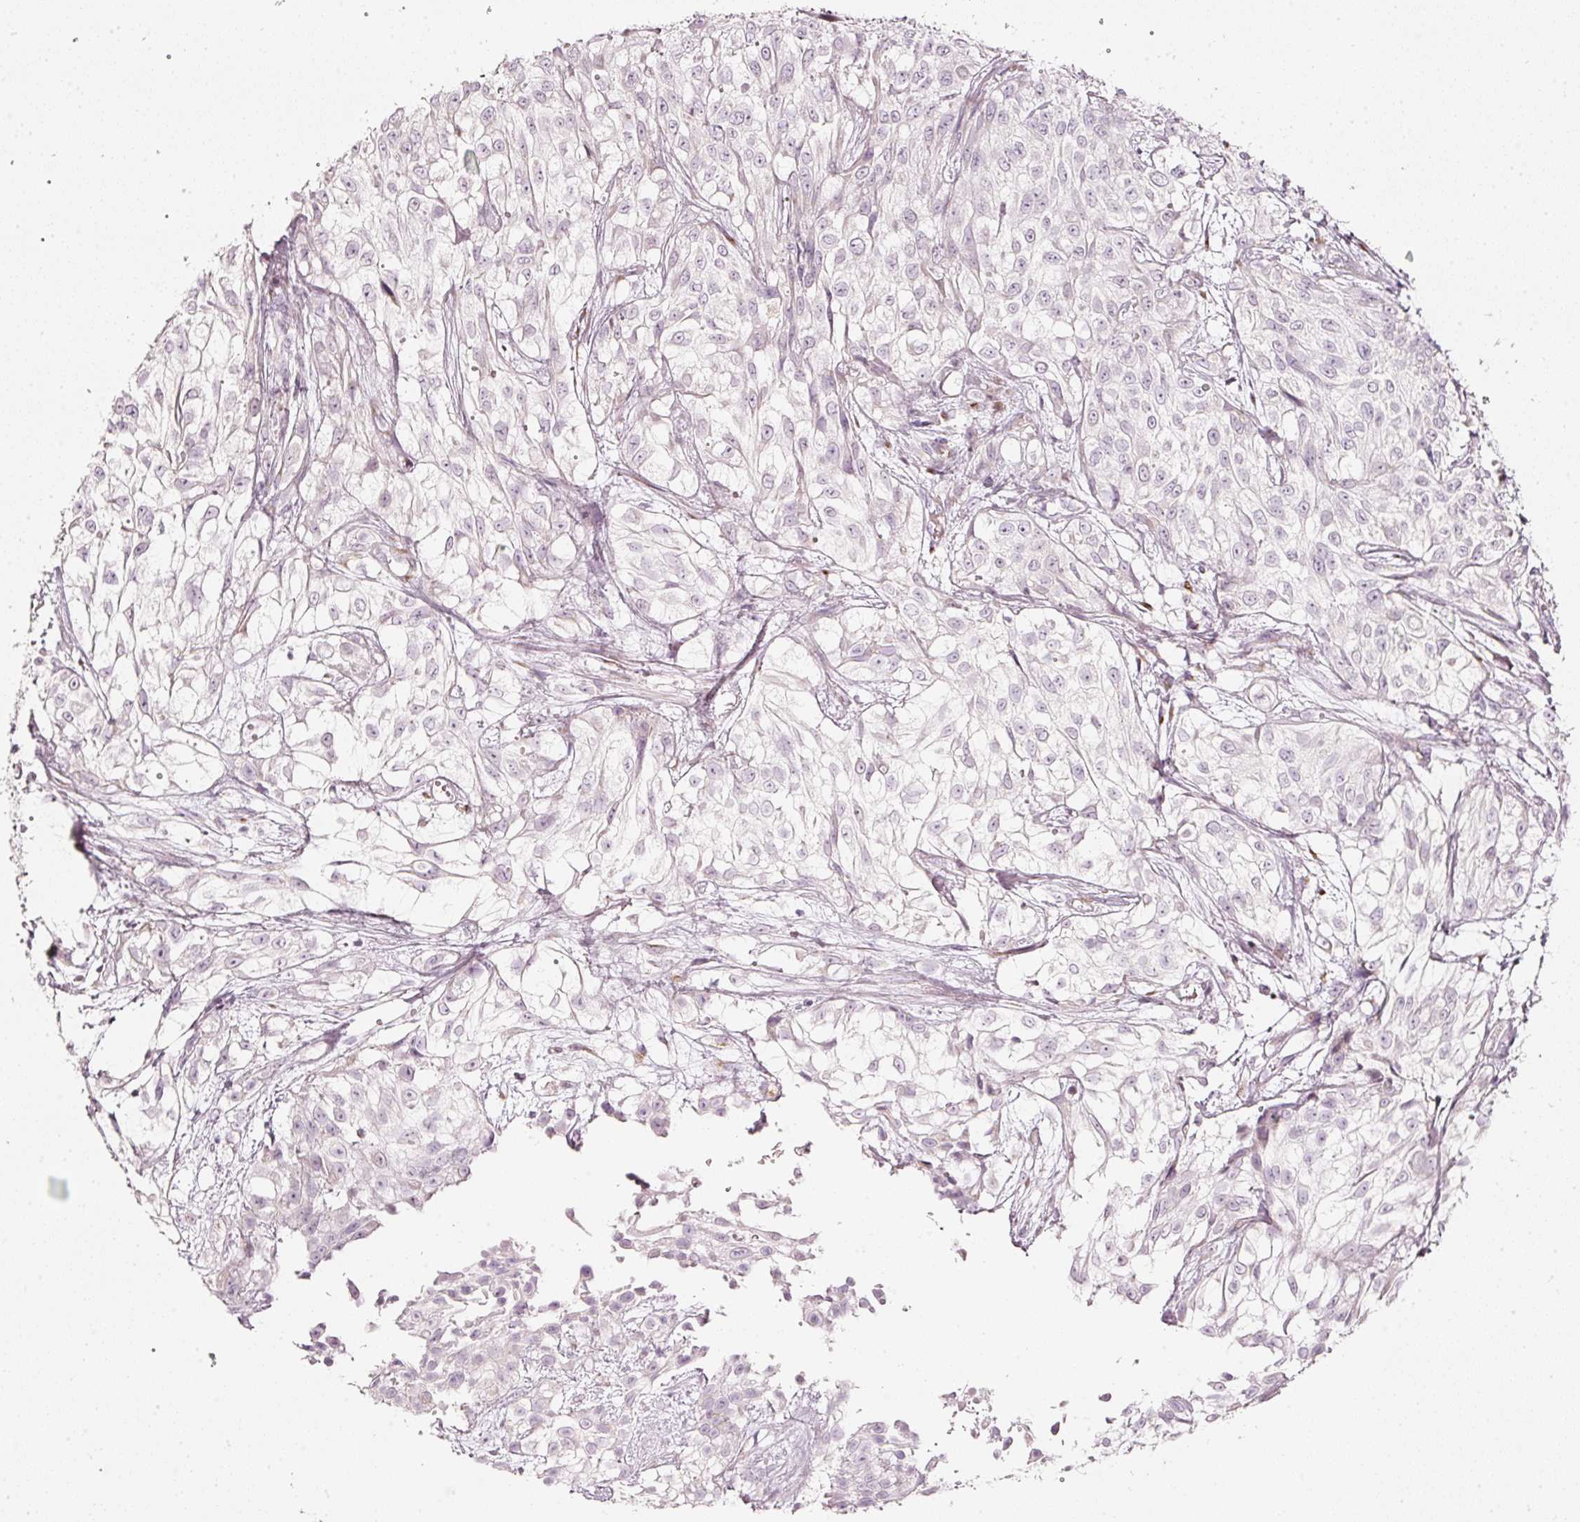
{"staining": {"intensity": "negative", "quantity": "none", "location": "none"}, "tissue": "urothelial cancer", "cell_type": "Tumor cells", "image_type": "cancer", "snomed": [{"axis": "morphology", "description": "Urothelial carcinoma, High grade"}, {"axis": "topography", "description": "Urinary bladder"}], "caption": "High power microscopy photomicrograph of an IHC histopathology image of urothelial cancer, revealing no significant expression in tumor cells. Nuclei are stained in blue.", "gene": "SDF4", "patient": {"sex": "male", "age": 56}}